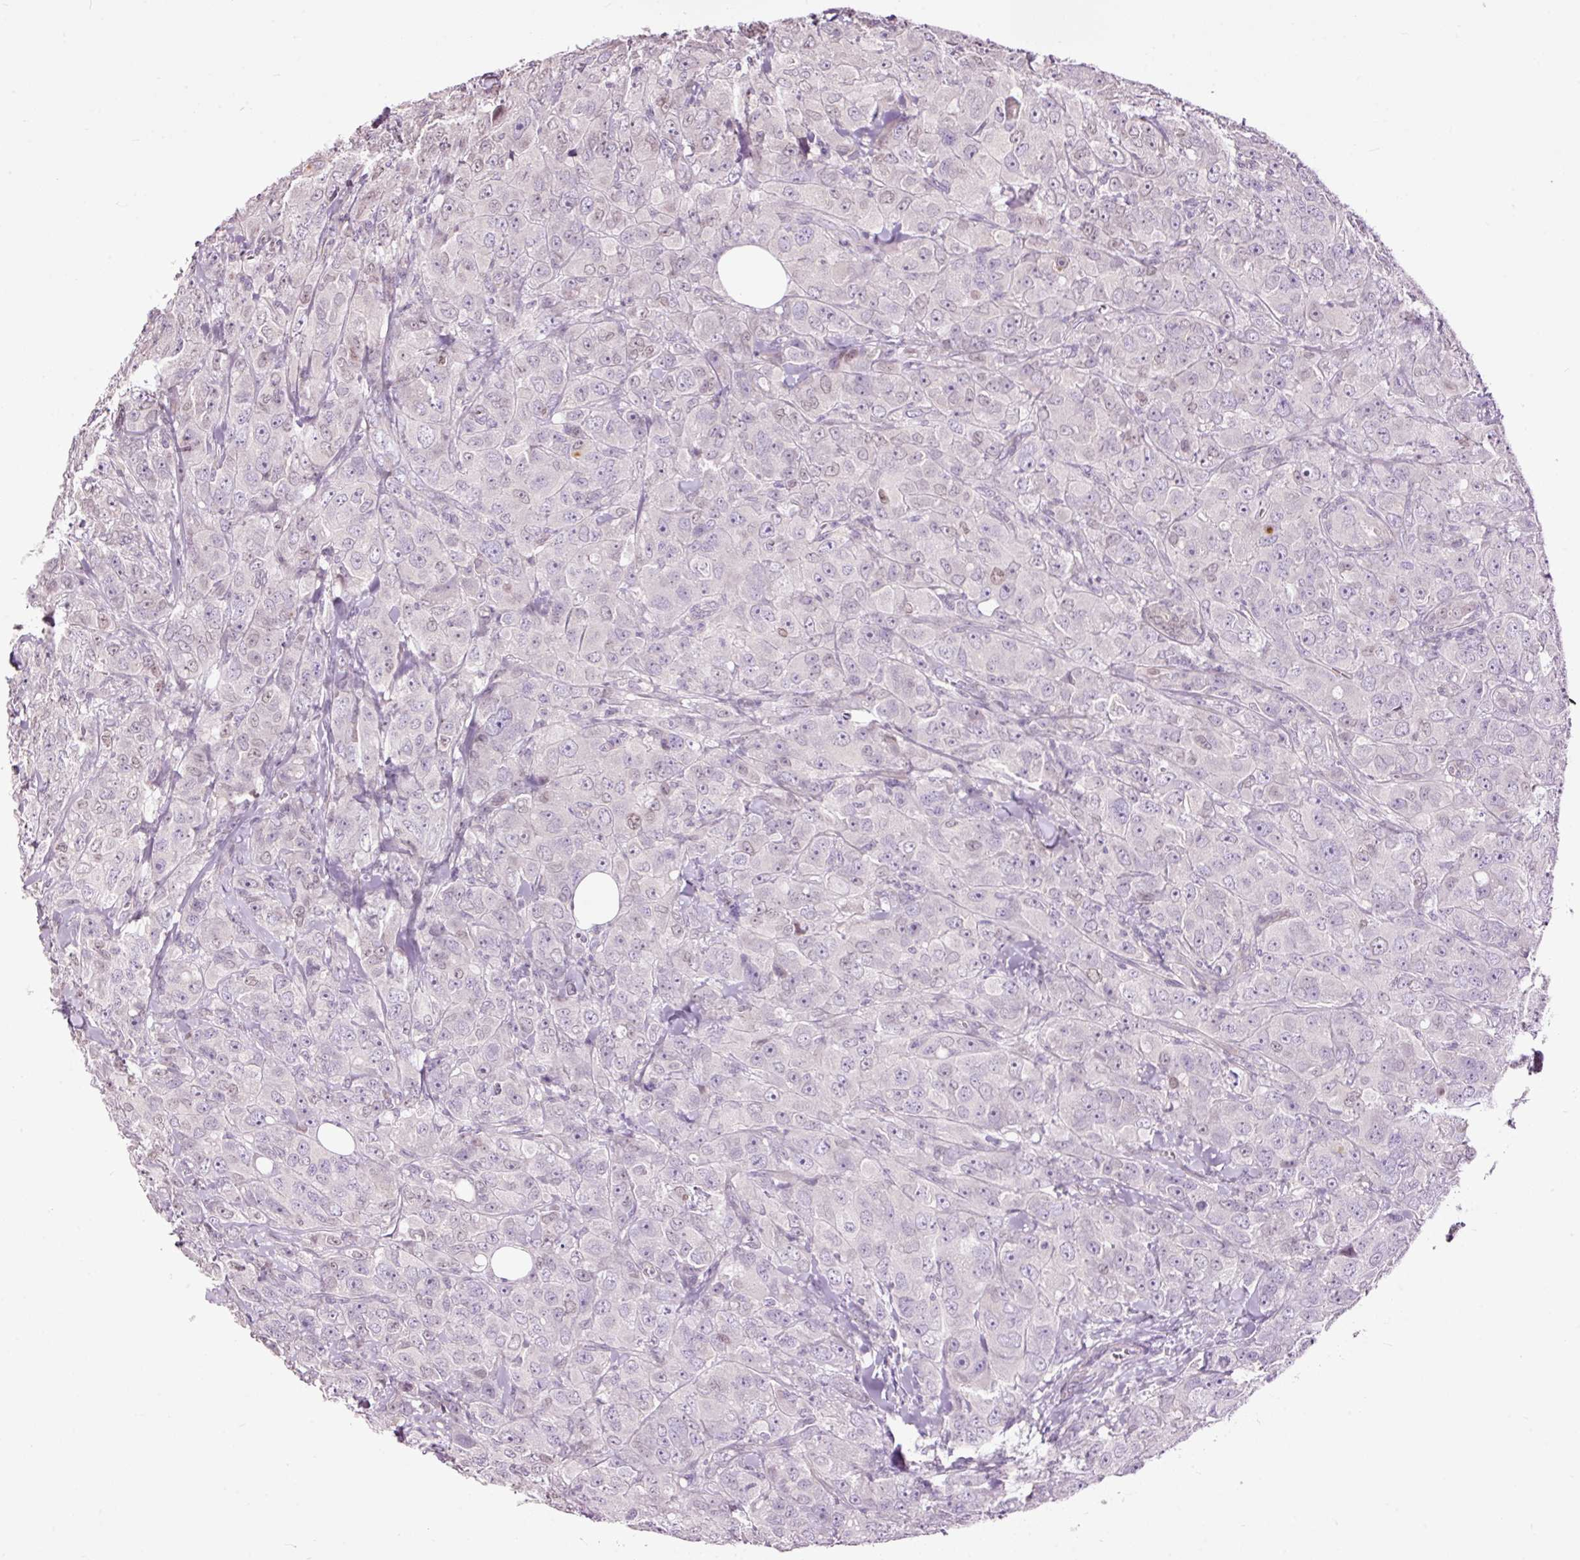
{"staining": {"intensity": "weak", "quantity": "<25%", "location": "nuclear"}, "tissue": "breast cancer", "cell_type": "Tumor cells", "image_type": "cancer", "snomed": [{"axis": "morphology", "description": "Duct carcinoma"}, {"axis": "topography", "description": "Breast"}], "caption": "Image shows no protein expression in tumor cells of breast intraductal carcinoma tissue.", "gene": "FCRL4", "patient": {"sex": "female", "age": 43}}